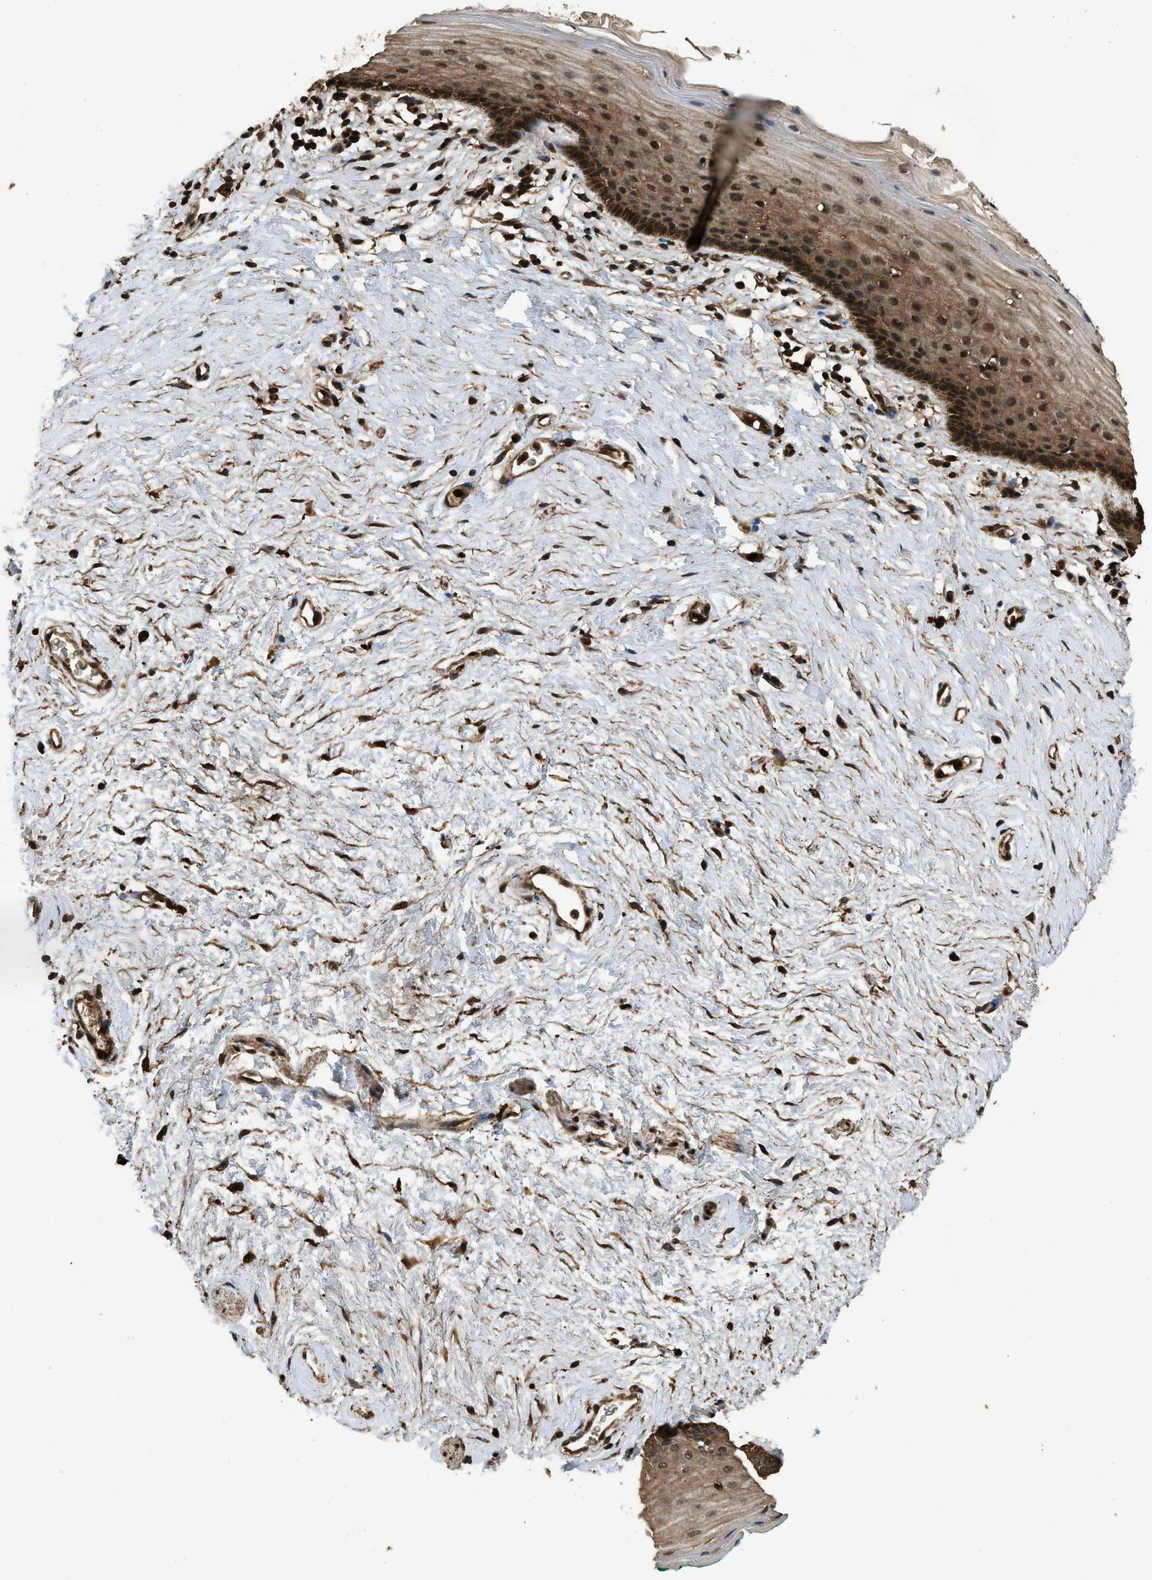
{"staining": {"intensity": "moderate", "quantity": ">75%", "location": "cytoplasmic/membranous,nuclear"}, "tissue": "vagina", "cell_type": "Squamous epithelial cells", "image_type": "normal", "snomed": [{"axis": "morphology", "description": "Normal tissue, NOS"}, {"axis": "topography", "description": "Vagina"}], "caption": "Immunohistochemistry (DAB) staining of normal vagina shows moderate cytoplasmic/membranous,nuclear protein staining in about >75% of squamous epithelial cells.", "gene": "RAP2A", "patient": {"sex": "female", "age": 44}}